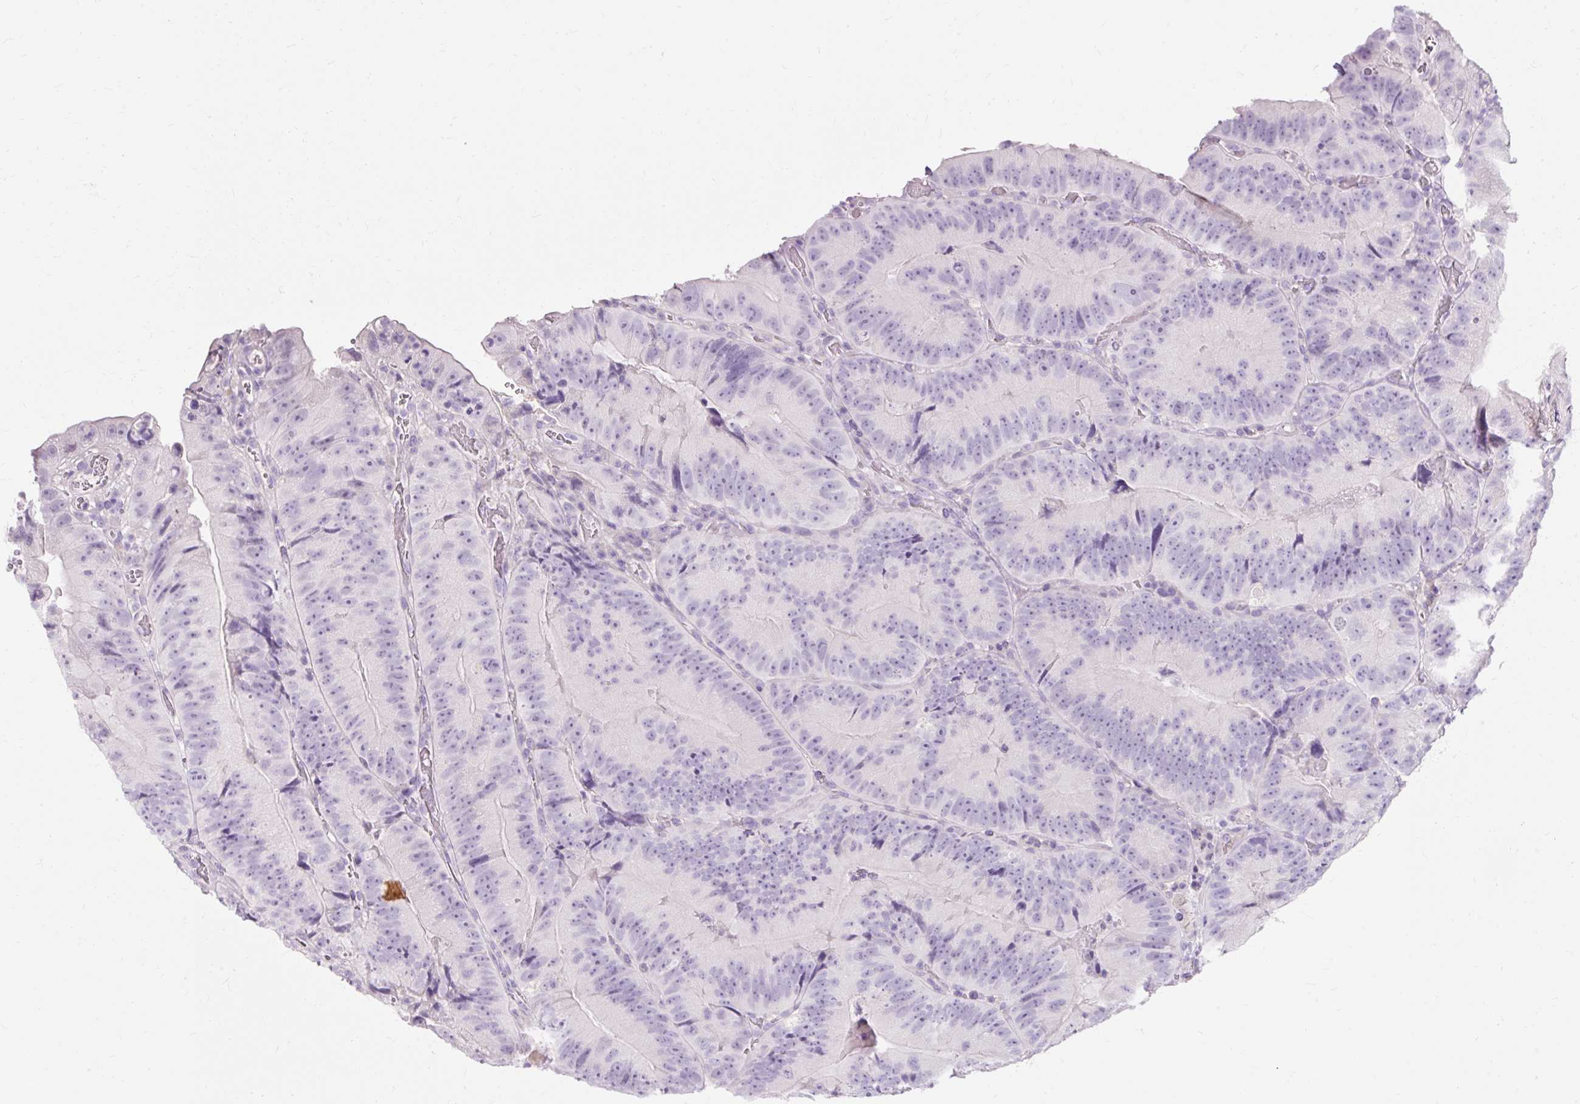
{"staining": {"intensity": "negative", "quantity": "none", "location": "none"}, "tissue": "colorectal cancer", "cell_type": "Tumor cells", "image_type": "cancer", "snomed": [{"axis": "morphology", "description": "Adenocarcinoma, NOS"}, {"axis": "topography", "description": "Colon"}], "caption": "Immunohistochemical staining of adenocarcinoma (colorectal) shows no significant positivity in tumor cells.", "gene": "TMEM213", "patient": {"sex": "female", "age": 86}}